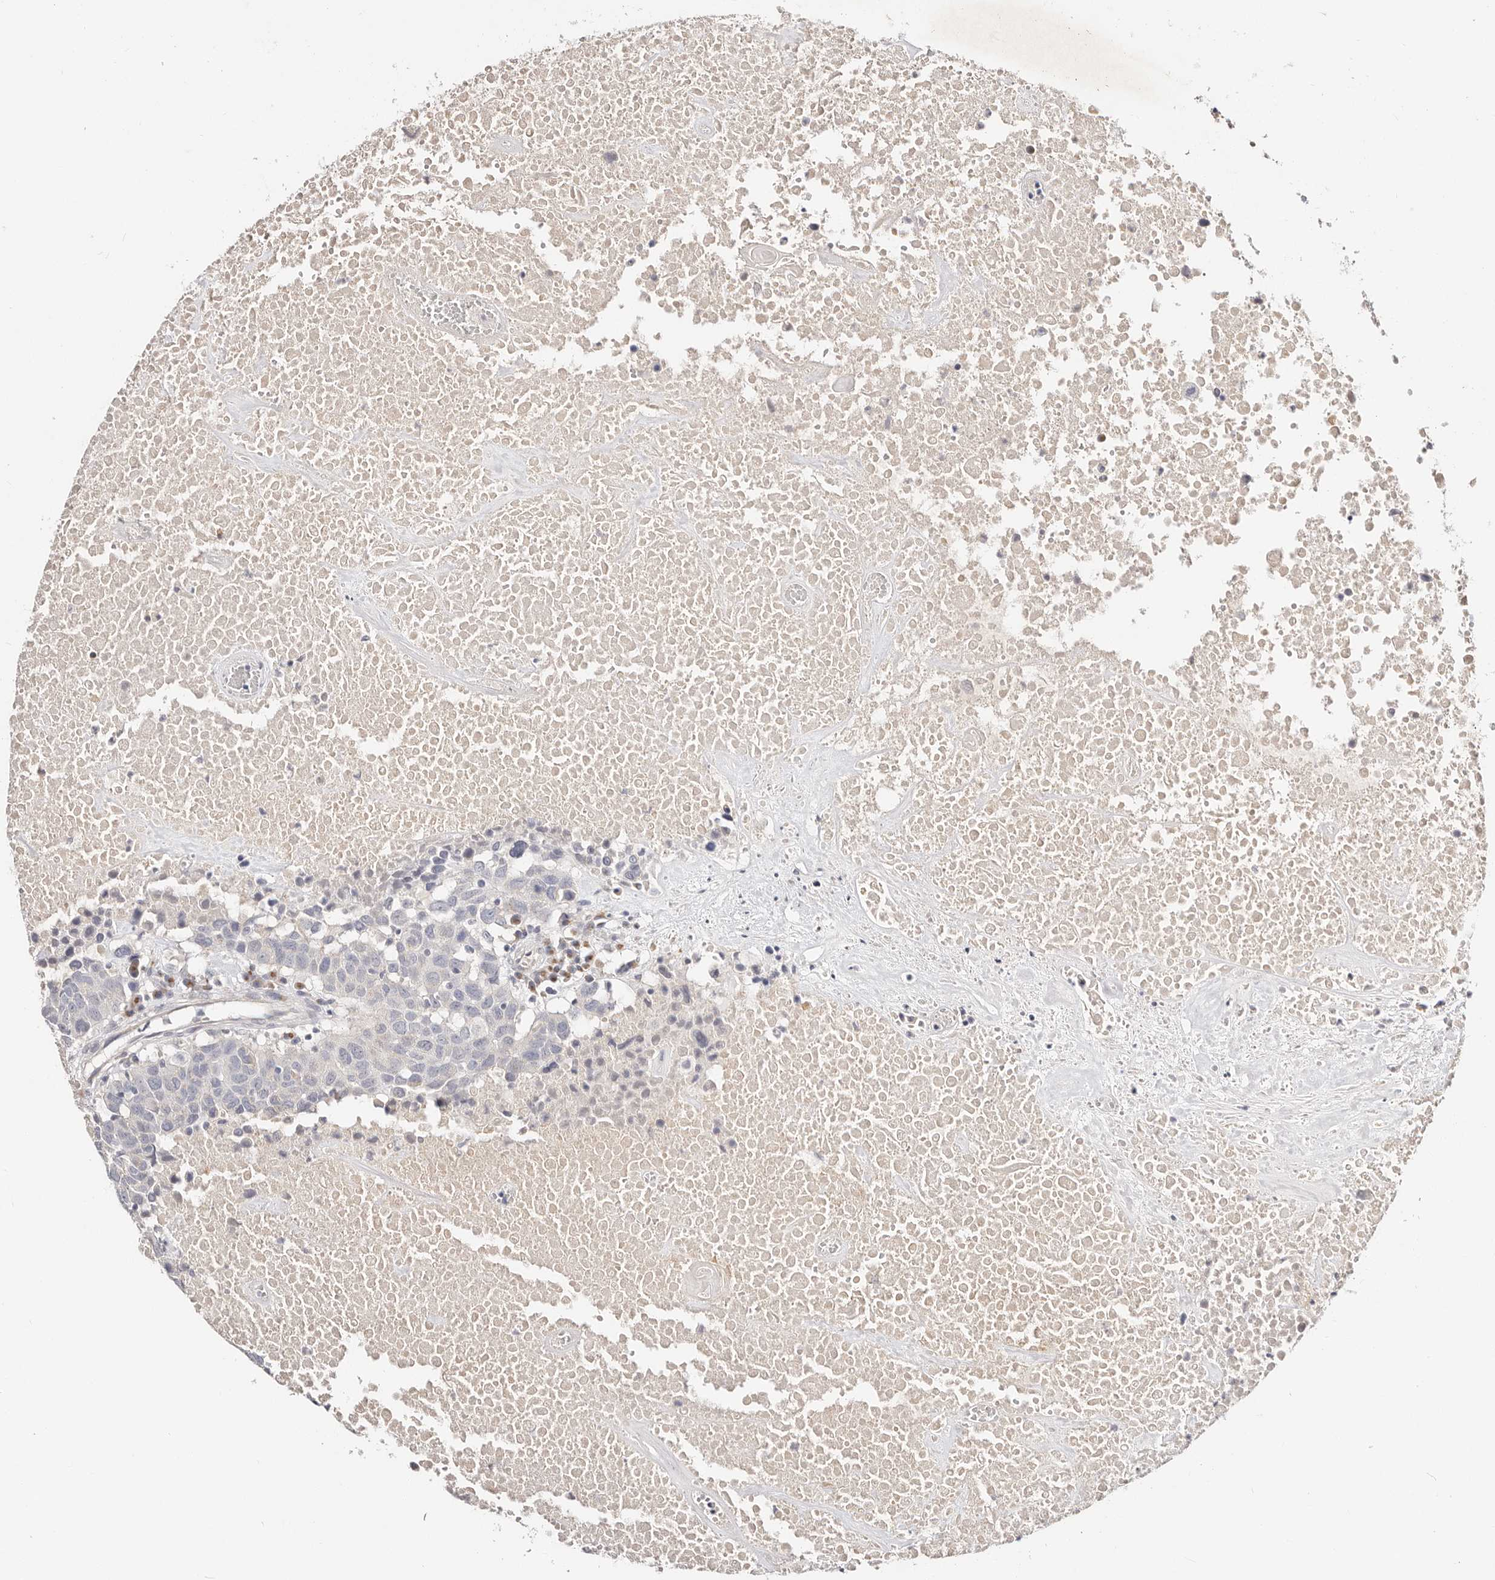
{"staining": {"intensity": "negative", "quantity": "none", "location": "none"}, "tissue": "head and neck cancer", "cell_type": "Tumor cells", "image_type": "cancer", "snomed": [{"axis": "morphology", "description": "Squamous cell carcinoma, NOS"}, {"axis": "topography", "description": "Head-Neck"}], "caption": "This is an IHC histopathology image of squamous cell carcinoma (head and neck). There is no positivity in tumor cells.", "gene": "DNASE1", "patient": {"sex": "male", "age": 66}}